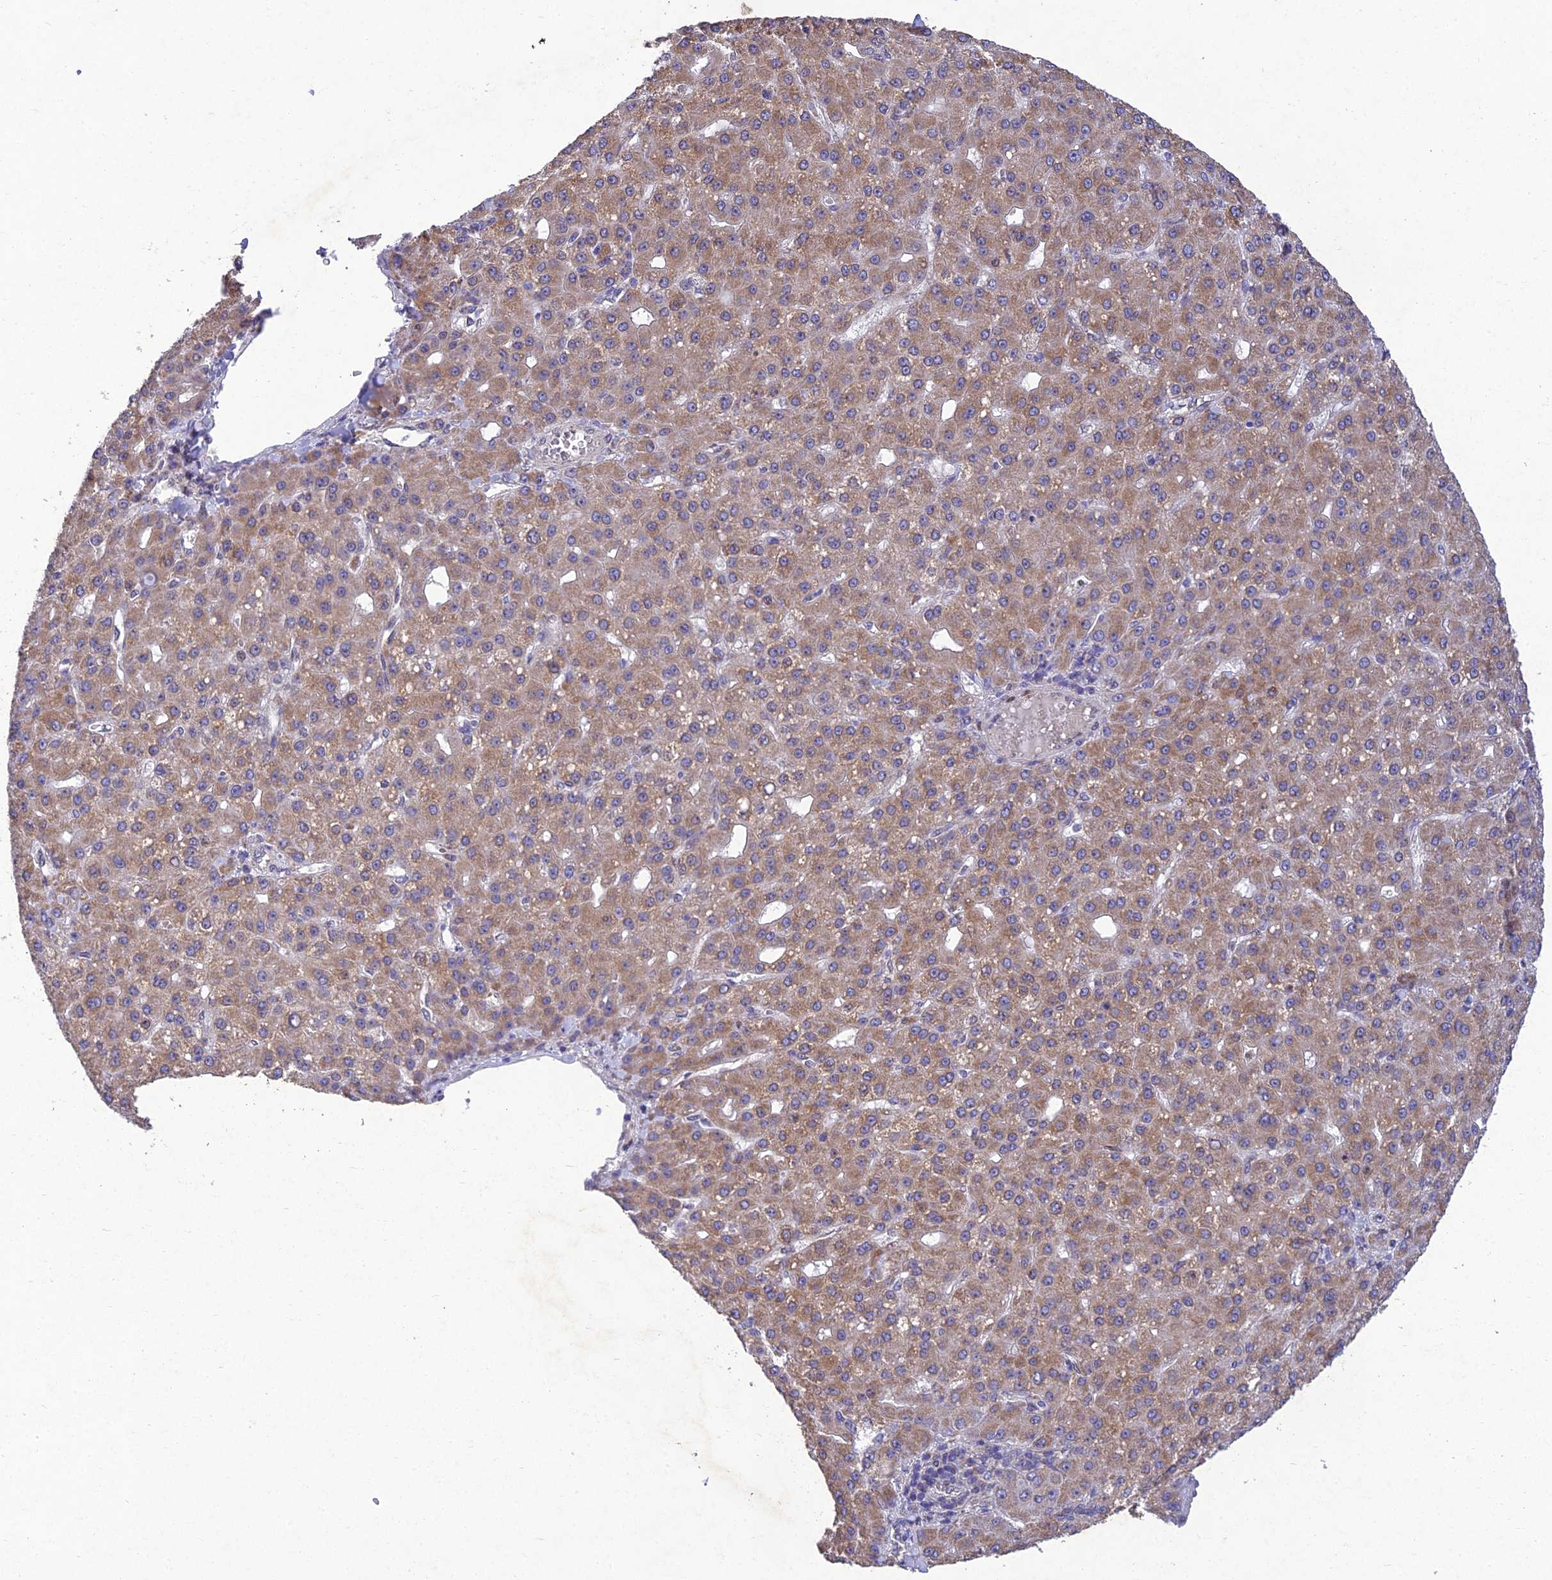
{"staining": {"intensity": "weak", "quantity": "25%-75%", "location": "cytoplasmic/membranous"}, "tissue": "liver cancer", "cell_type": "Tumor cells", "image_type": "cancer", "snomed": [{"axis": "morphology", "description": "Carcinoma, Hepatocellular, NOS"}, {"axis": "topography", "description": "Liver"}], "caption": "Brown immunohistochemical staining in liver cancer (hepatocellular carcinoma) displays weak cytoplasmic/membranous expression in approximately 25%-75% of tumor cells.", "gene": "MGAT2", "patient": {"sex": "male", "age": 67}}